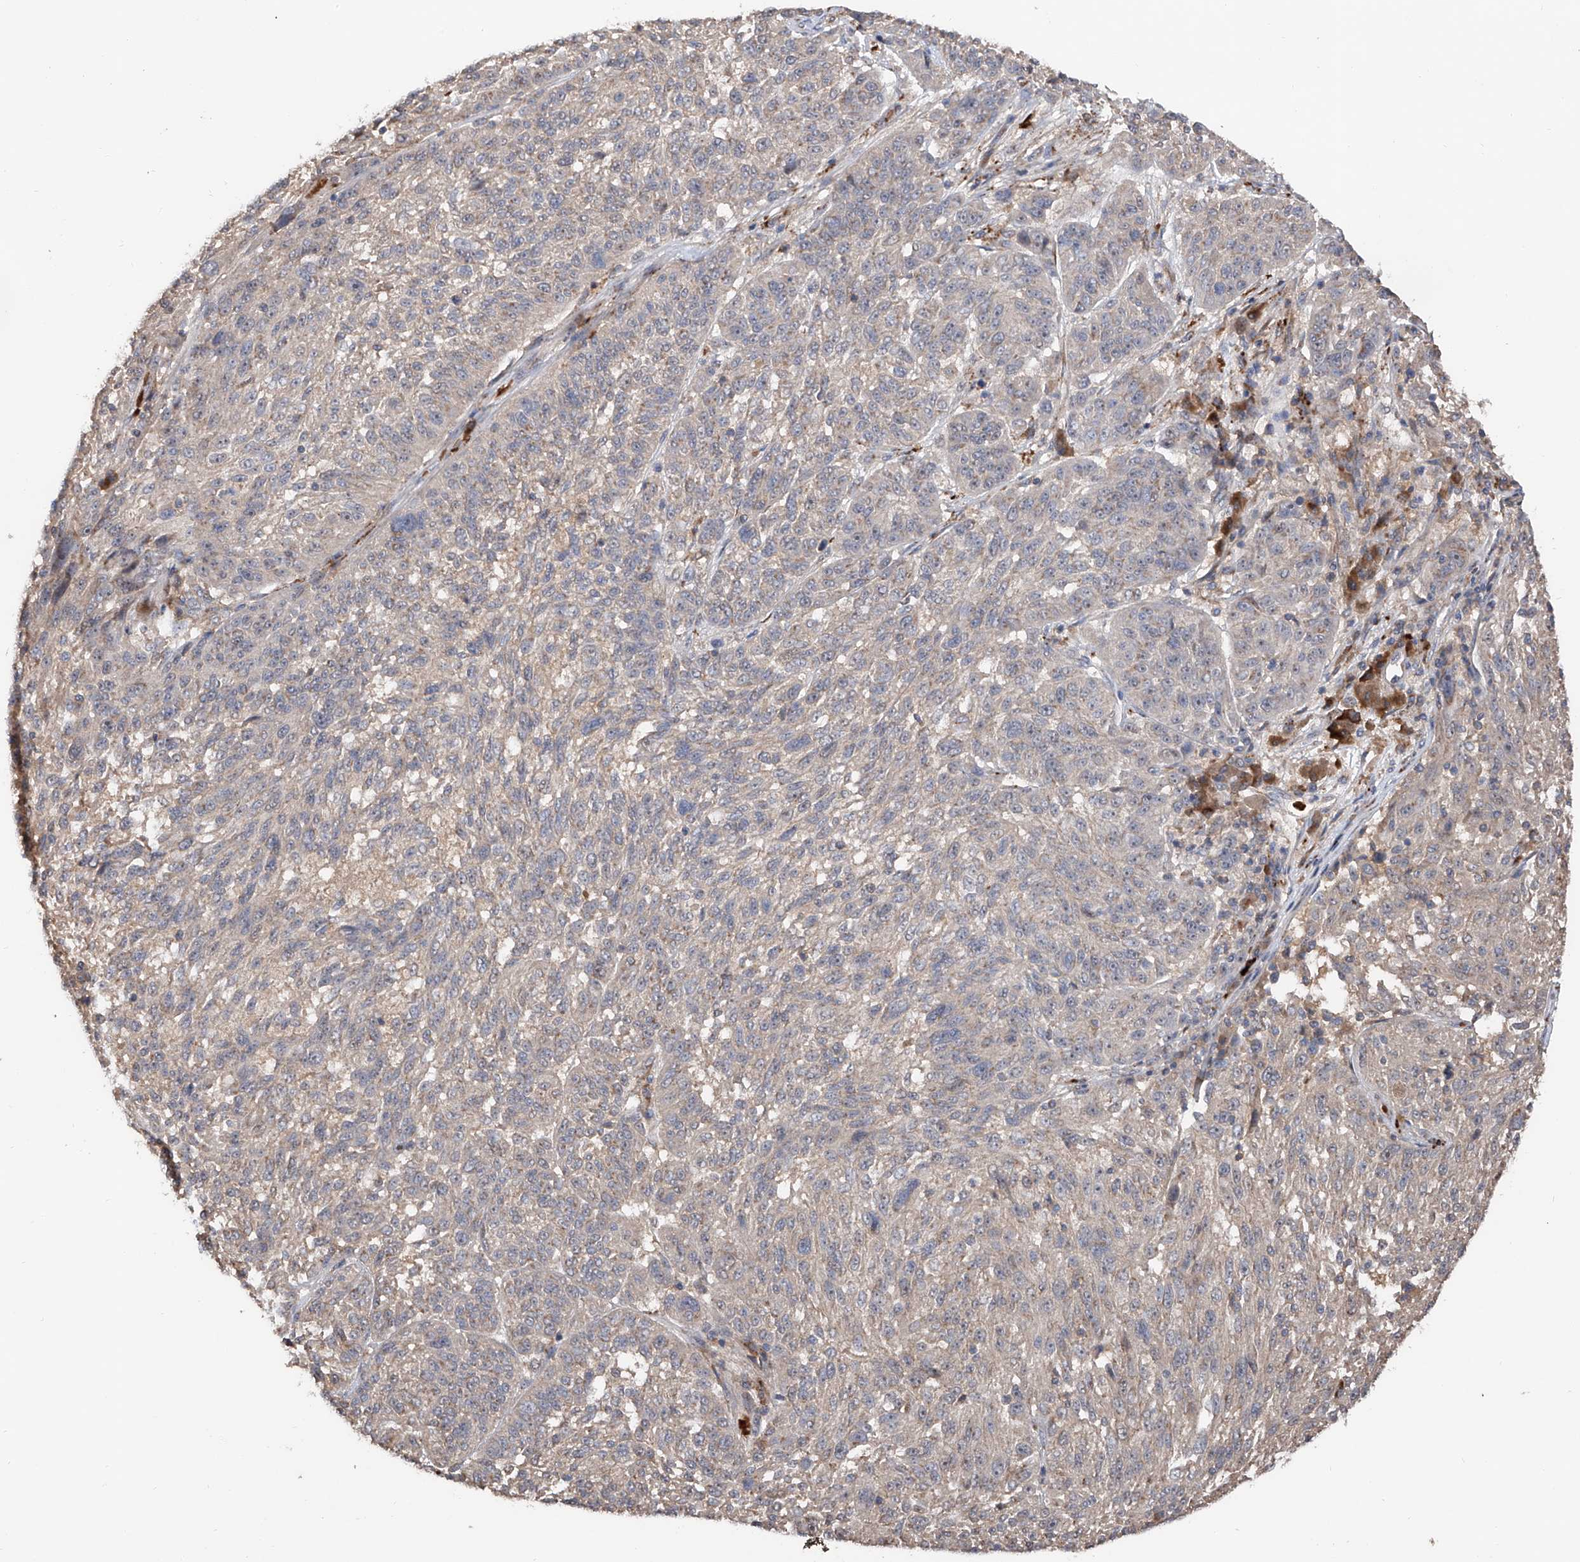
{"staining": {"intensity": "weak", "quantity": "<25%", "location": "cytoplasmic/membranous"}, "tissue": "melanoma", "cell_type": "Tumor cells", "image_type": "cancer", "snomed": [{"axis": "morphology", "description": "Malignant melanoma, NOS"}, {"axis": "topography", "description": "Skin"}], "caption": "This micrograph is of melanoma stained with IHC to label a protein in brown with the nuclei are counter-stained blue. There is no positivity in tumor cells.", "gene": "EDN1", "patient": {"sex": "male", "age": 53}}